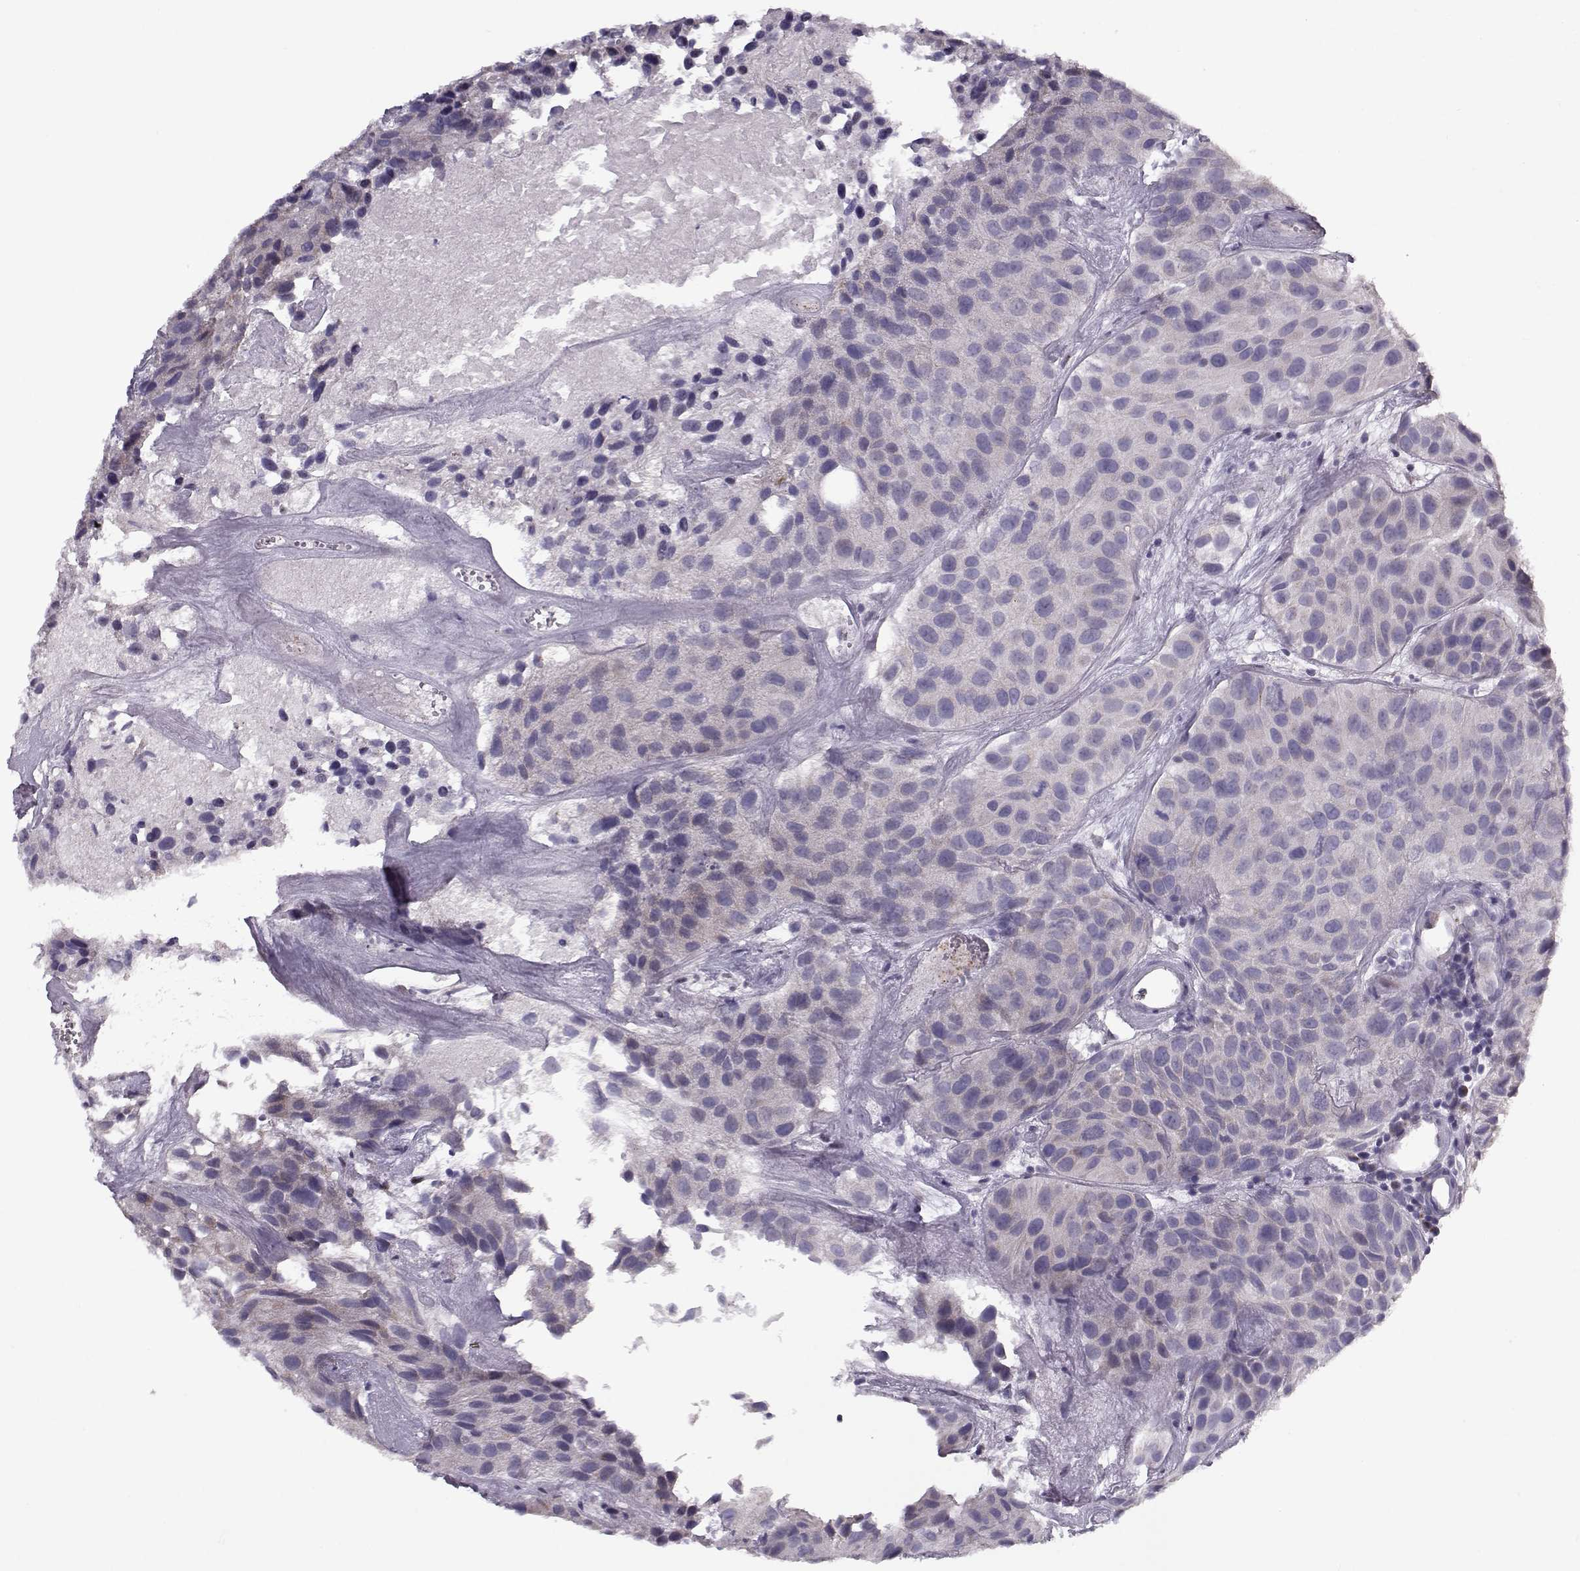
{"staining": {"intensity": "negative", "quantity": "none", "location": "none"}, "tissue": "urothelial cancer", "cell_type": "Tumor cells", "image_type": "cancer", "snomed": [{"axis": "morphology", "description": "Urothelial carcinoma, Low grade"}, {"axis": "topography", "description": "Urinary bladder"}], "caption": "This image is of urothelial carcinoma (low-grade) stained with immunohistochemistry (IHC) to label a protein in brown with the nuclei are counter-stained blue. There is no staining in tumor cells.", "gene": "KLF17", "patient": {"sex": "female", "age": 87}}